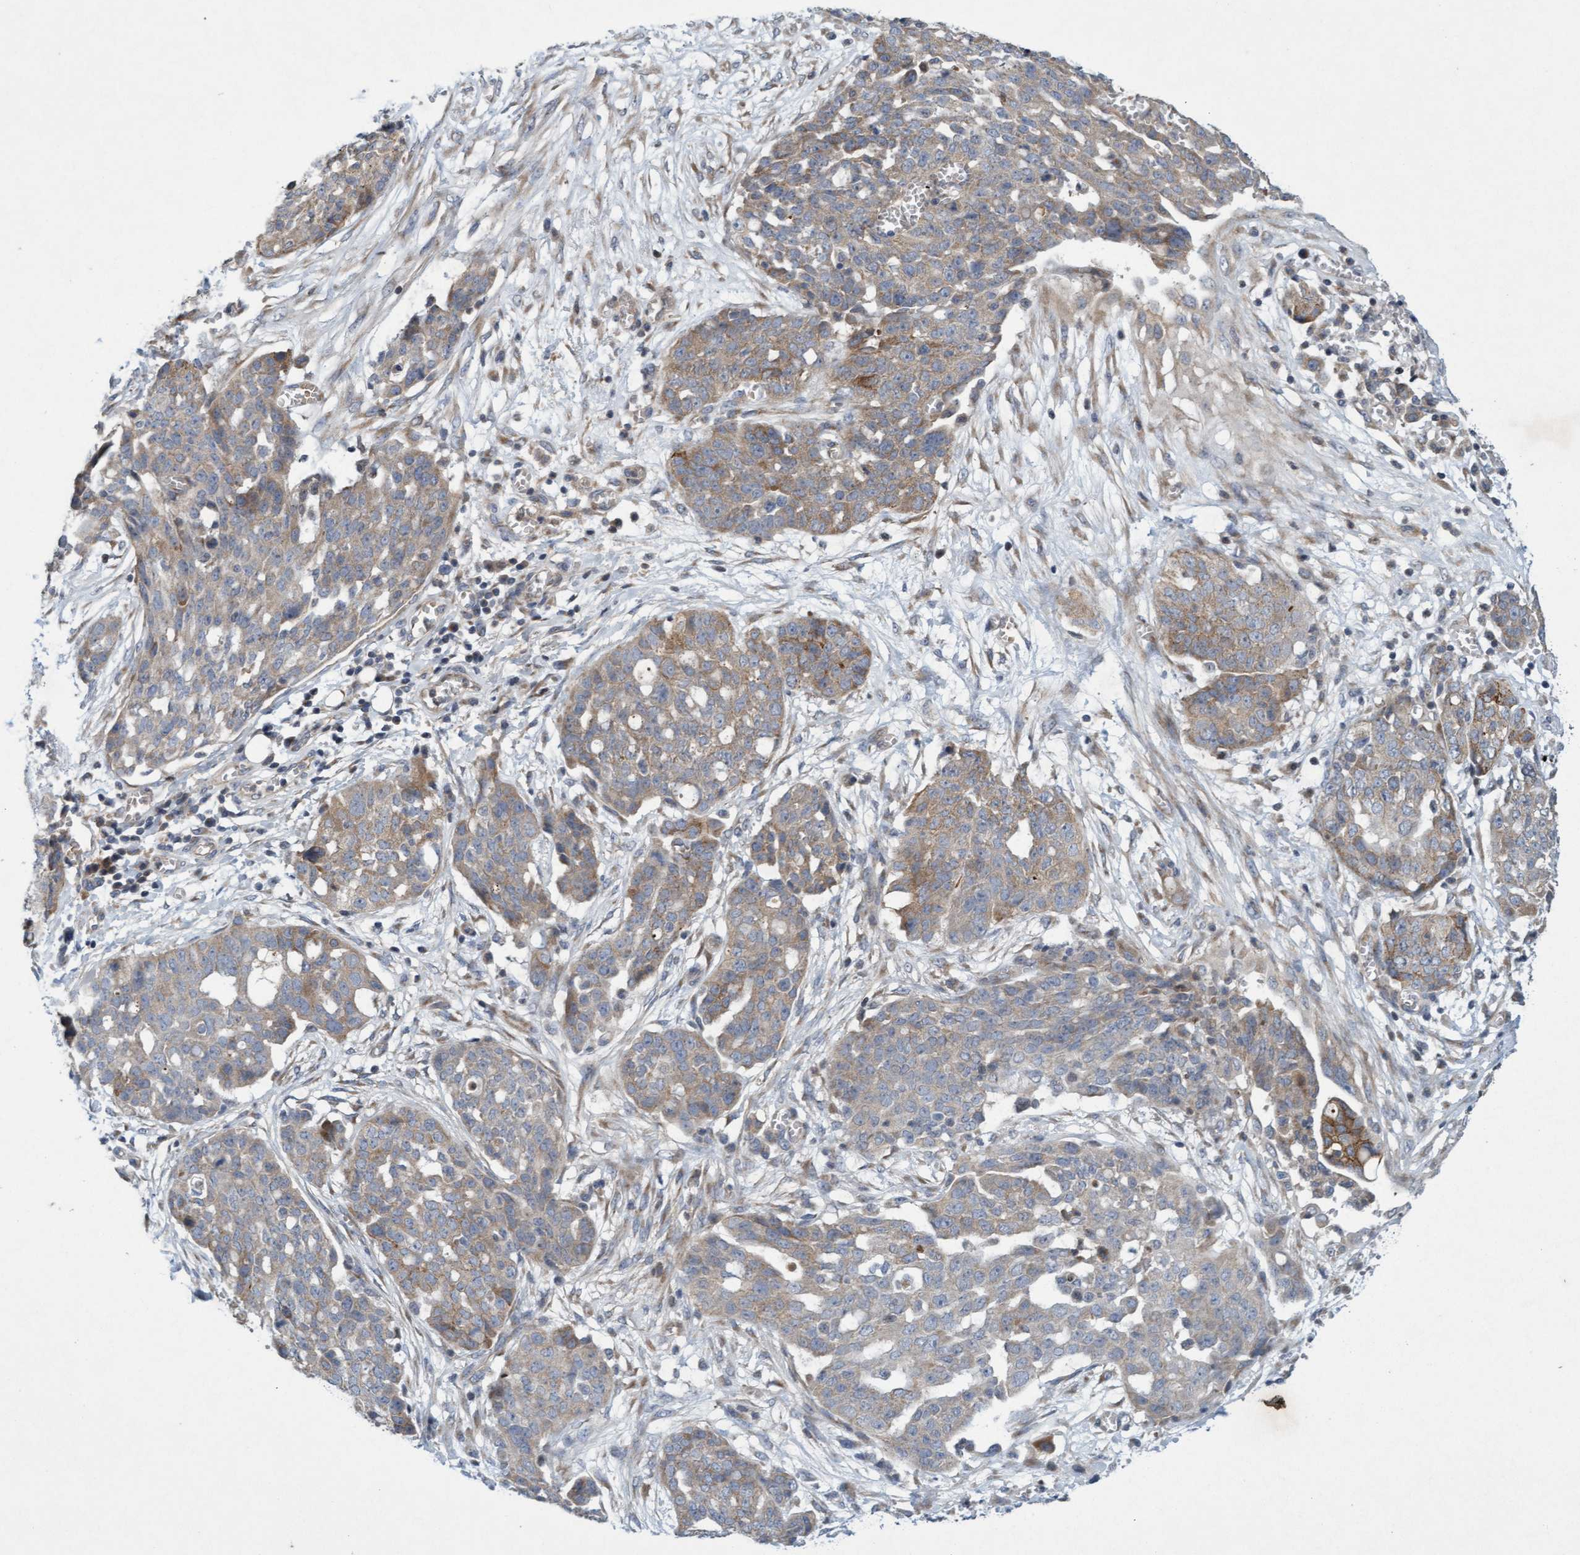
{"staining": {"intensity": "weak", "quantity": ">75%", "location": "cytoplasmic/membranous"}, "tissue": "ovarian cancer", "cell_type": "Tumor cells", "image_type": "cancer", "snomed": [{"axis": "morphology", "description": "Cystadenocarcinoma, serous, NOS"}, {"axis": "topography", "description": "Soft tissue"}, {"axis": "topography", "description": "Ovary"}], "caption": "Protein analysis of serous cystadenocarcinoma (ovarian) tissue demonstrates weak cytoplasmic/membranous staining in about >75% of tumor cells. (DAB IHC with brightfield microscopy, high magnification).", "gene": "DDHD2", "patient": {"sex": "female", "age": 57}}